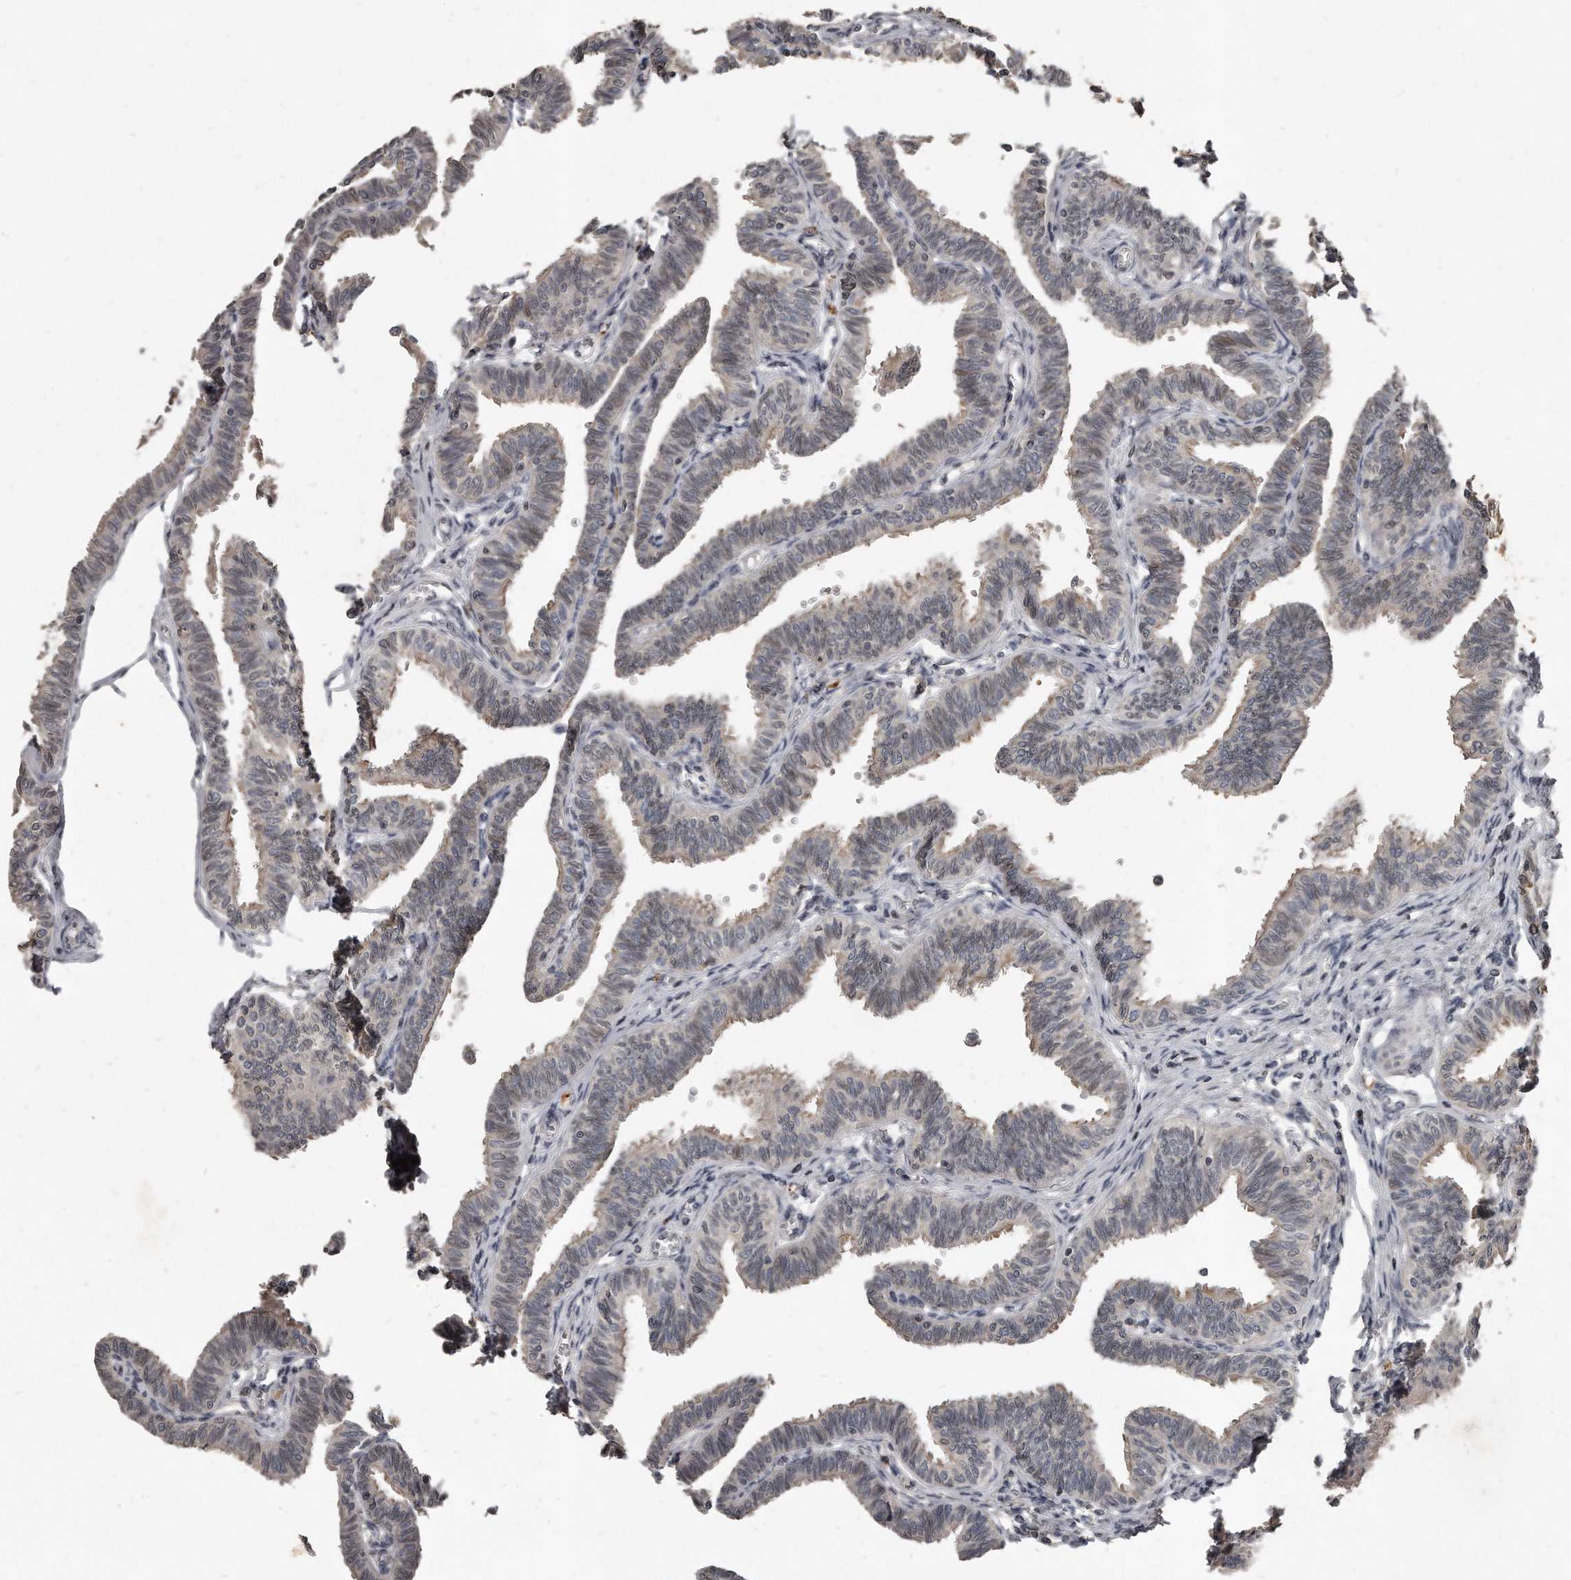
{"staining": {"intensity": "weak", "quantity": "25%-75%", "location": "cytoplasmic/membranous"}, "tissue": "fallopian tube", "cell_type": "Glandular cells", "image_type": "normal", "snomed": [{"axis": "morphology", "description": "Normal tissue, NOS"}, {"axis": "topography", "description": "Fallopian tube"}, {"axis": "topography", "description": "Ovary"}], "caption": "Immunohistochemistry (DAB (3,3'-diaminobenzidine)) staining of unremarkable fallopian tube displays weak cytoplasmic/membranous protein staining in about 25%-75% of glandular cells. Using DAB (3,3'-diaminobenzidine) (brown) and hematoxylin (blue) stains, captured at high magnification using brightfield microscopy.", "gene": "GCH1", "patient": {"sex": "female", "age": 23}}